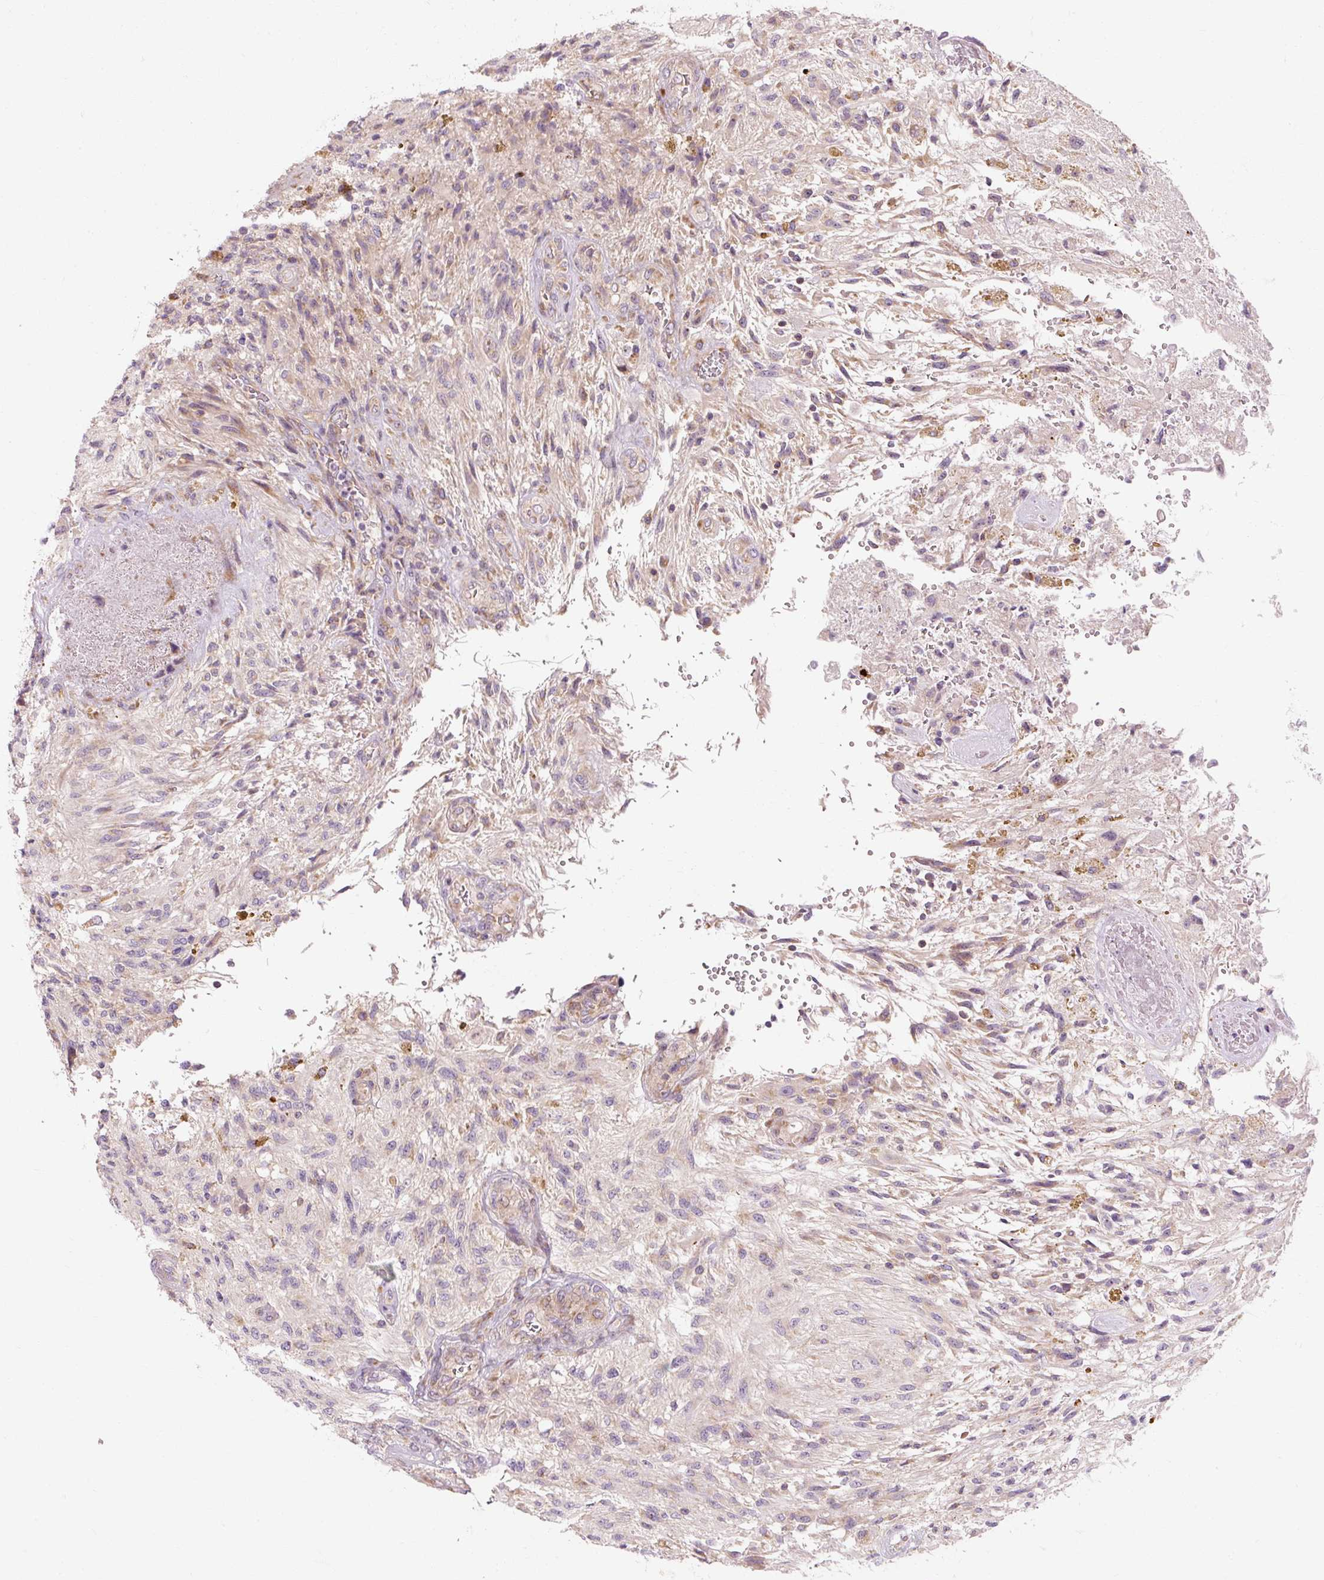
{"staining": {"intensity": "weak", "quantity": "25%-75%", "location": "cytoplasmic/membranous"}, "tissue": "glioma", "cell_type": "Tumor cells", "image_type": "cancer", "snomed": [{"axis": "morphology", "description": "Glioma, malignant, High grade"}, {"axis": "topography", "description": "Brain"}], "caption": "A high-resolution histopathology image shows immunohistochemistry staining of glioma, which demonstrates weak cytoplasmic/membranous staining in about 25%-75% of tumor cells. The staining is performed using DAB (3,3'-diaminobenzidine) brown chromogen to label protein expression. The nuclei are counter-stained blue using hematoxylin.", "gene": "PRSS48", "patient": {"sex": "male", "age": 56}}